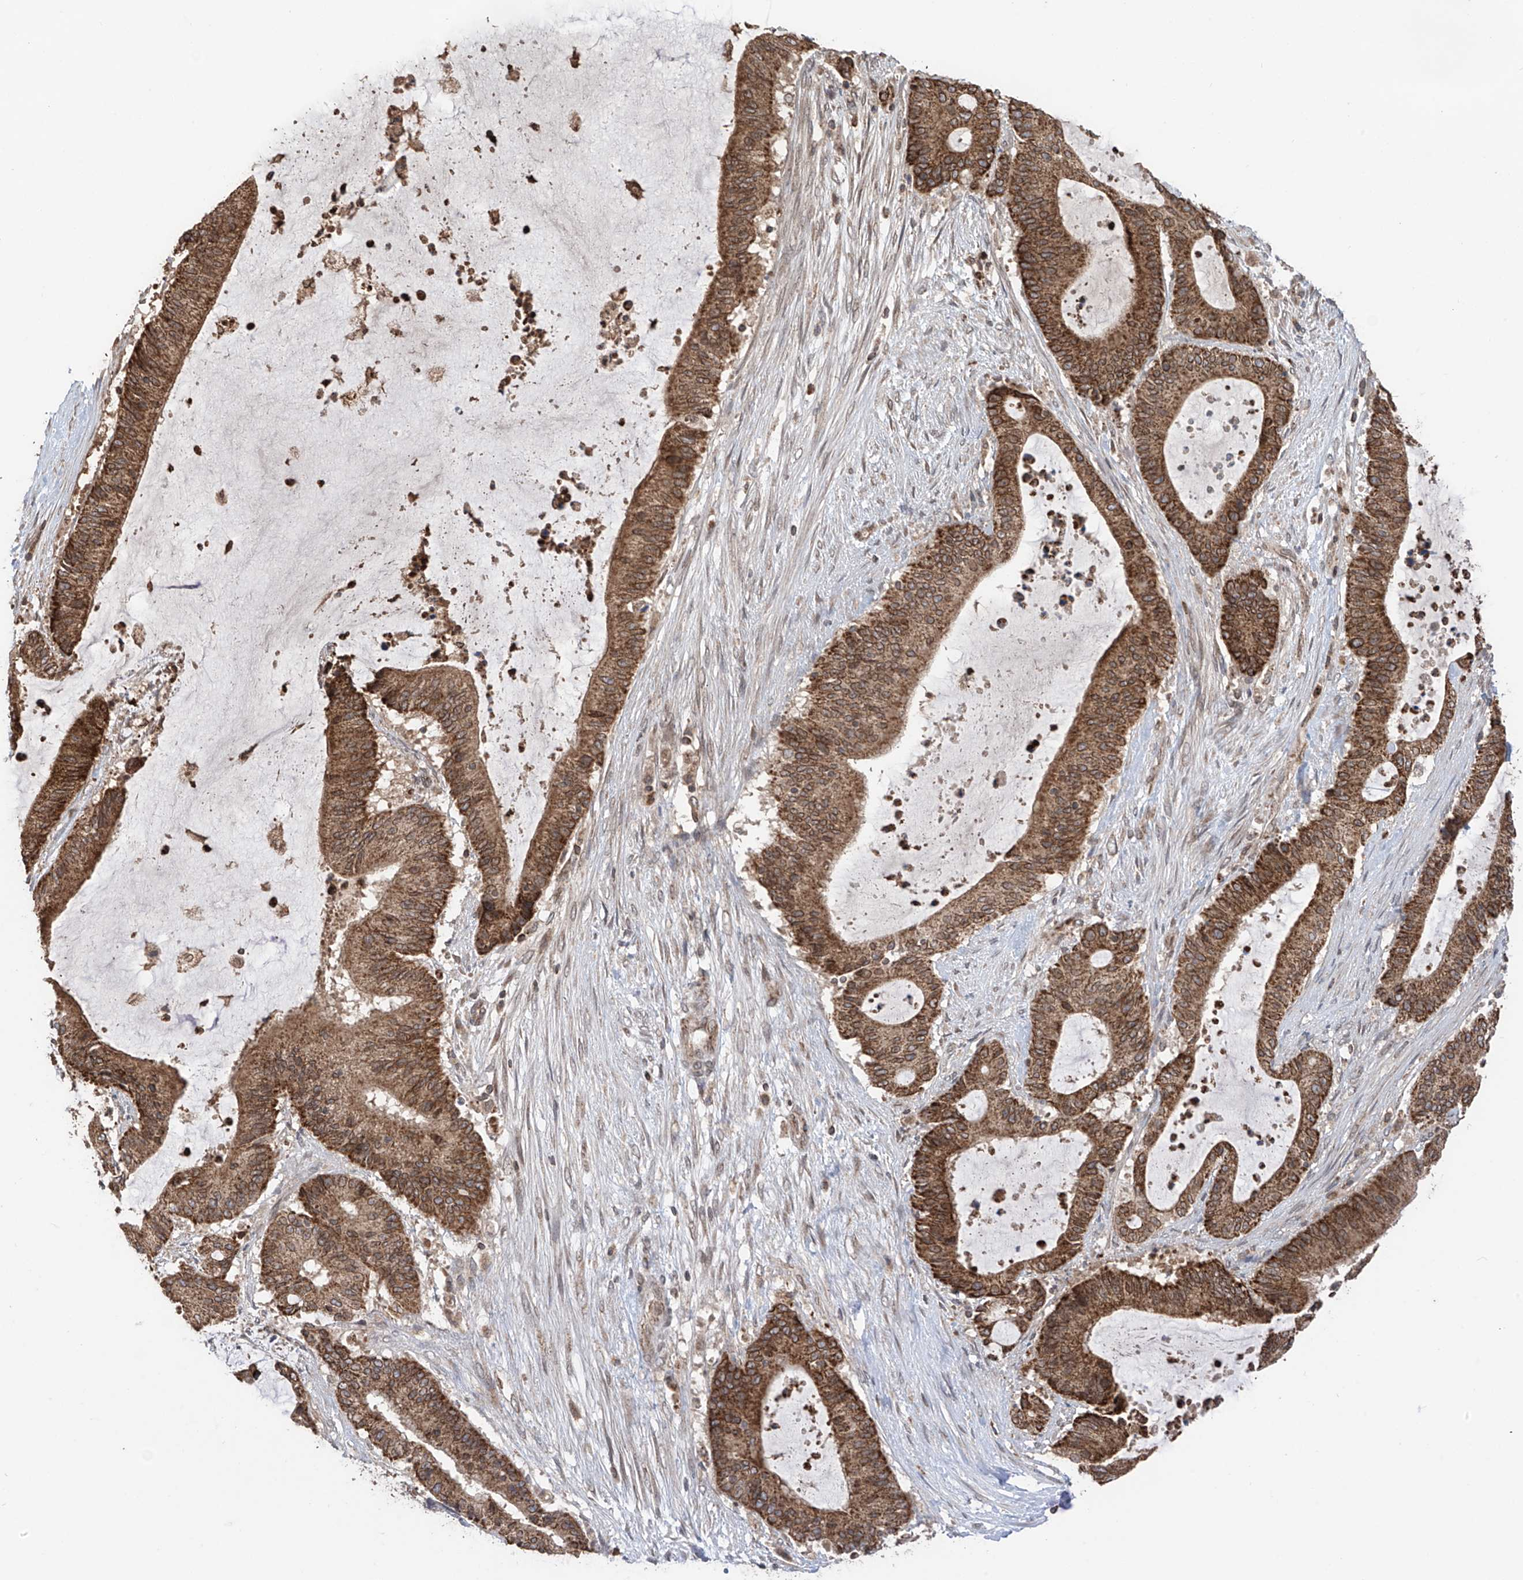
{"staining": {"intensity": "moderate", "quantity": ">75%", "location": "cytoplasmic/membranous,nuclear"}, "tissue": "liver cancer", "cell_type": "Tumor cells", "image_type": "cancer", "snomed": [{"axis": "morphology", "description": "Normal tissue, NOS"}, {"axis": "morphology", "description": "Cholangiocarcinoma"}, {"axis": "topography", "description": "Liver"}, {"axis": "topography", "description": "Peripheral nerve tissue"}], "caption": "Cholangiocarcinoma (liver) stained with a protein marker reveals moderate staining in tumor cells.", "gene": "AHCTF1", "patient": {"sex": "female", "age": 73}}